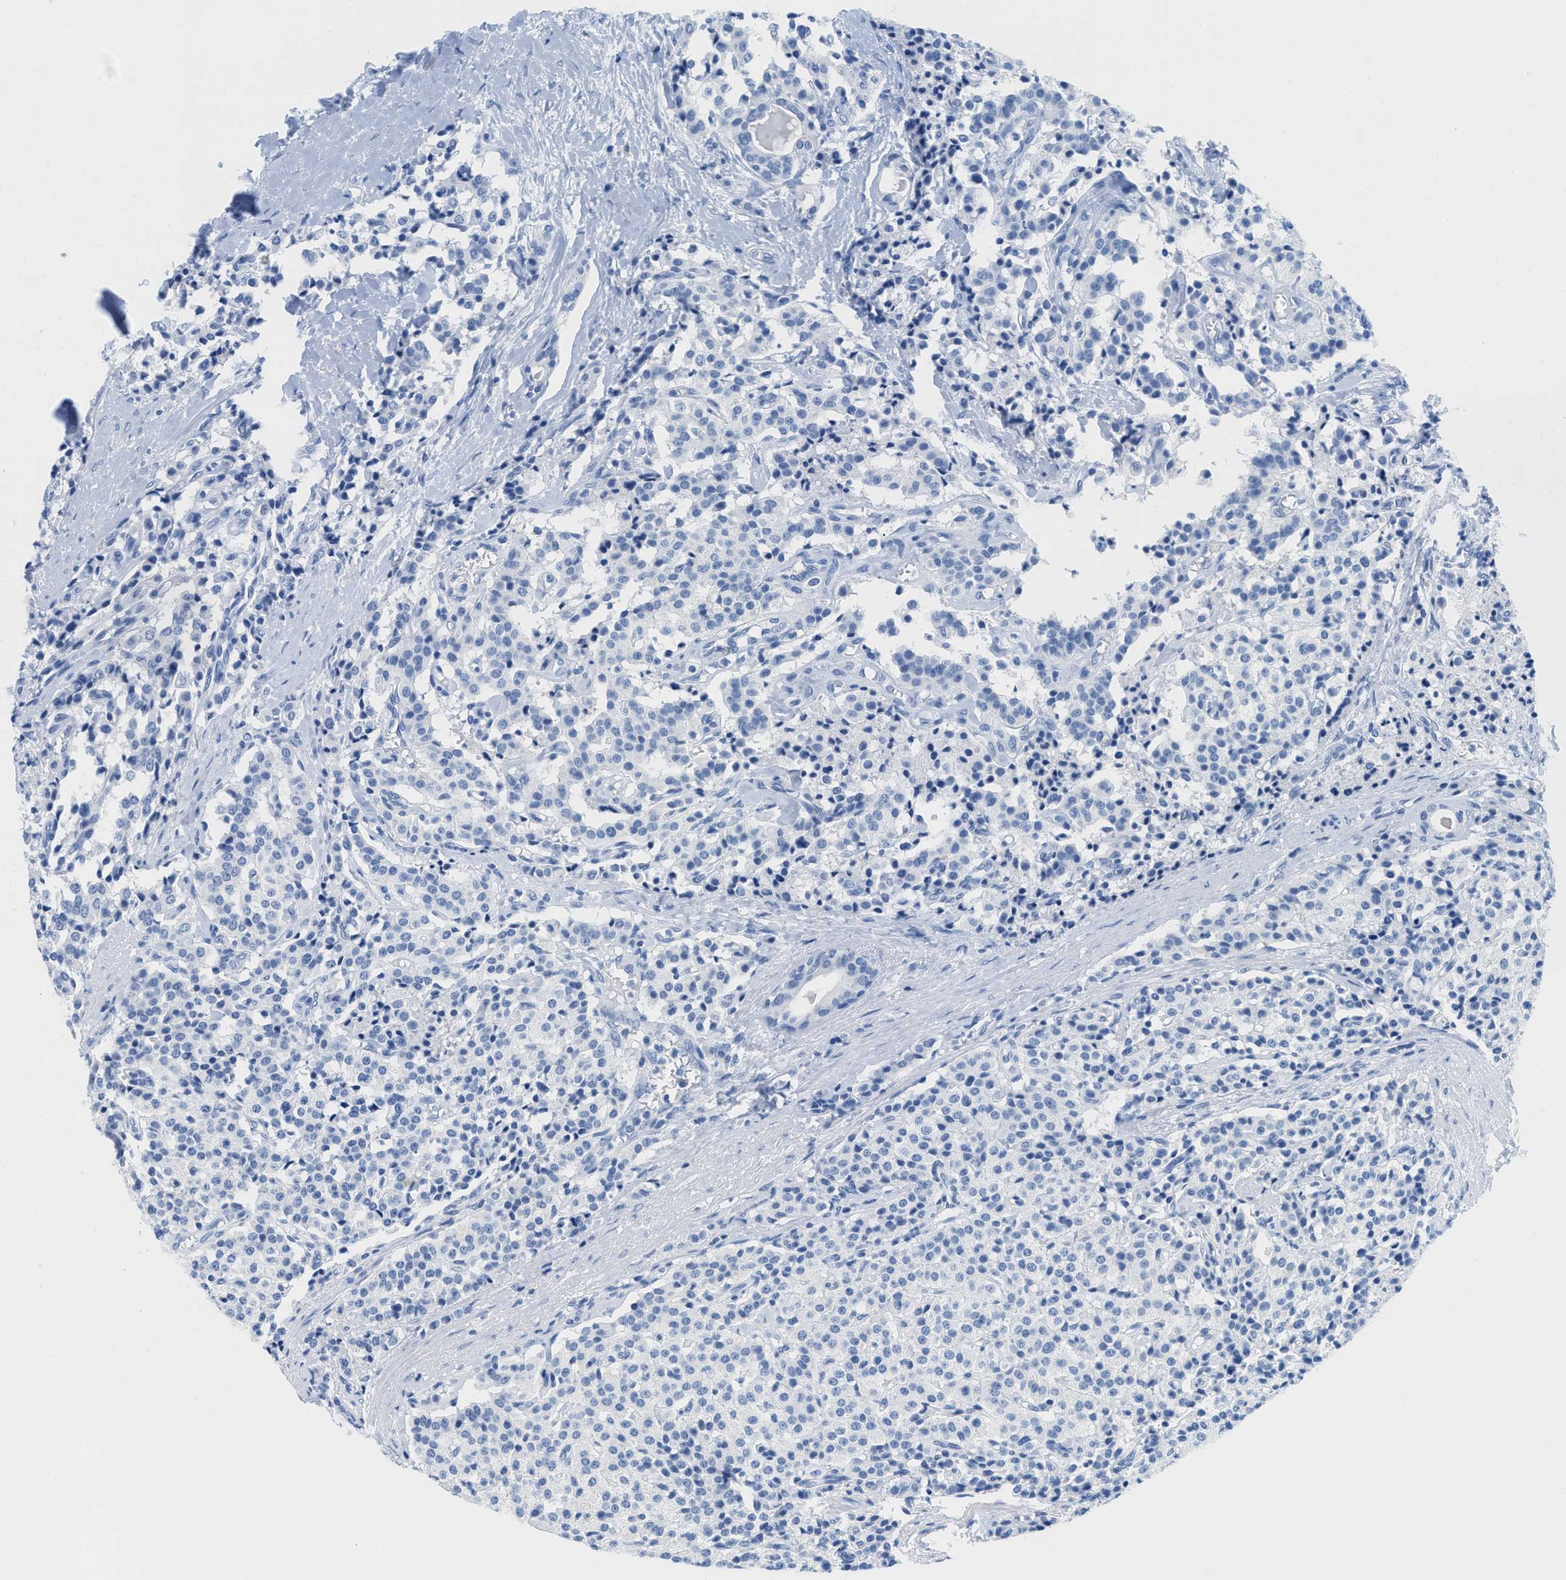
{"staining": {"intensity": "negative", "quantity": "none", "location": "none"}, "tissue": "carcinoid", "cell_type": "Tumor cells", "image_type": "cancer", "snomed": [{"axis": "morphology", "description": "Carcinoid, malignant, NOS"}, {"axis": "topography", "description": "Lung"}], "caption": "The micrograph exhibits no significant expression in tumor cells of carcinoid (malignant).", "gene": "GSN", "patient": {"sex": "male", "age": 30}}